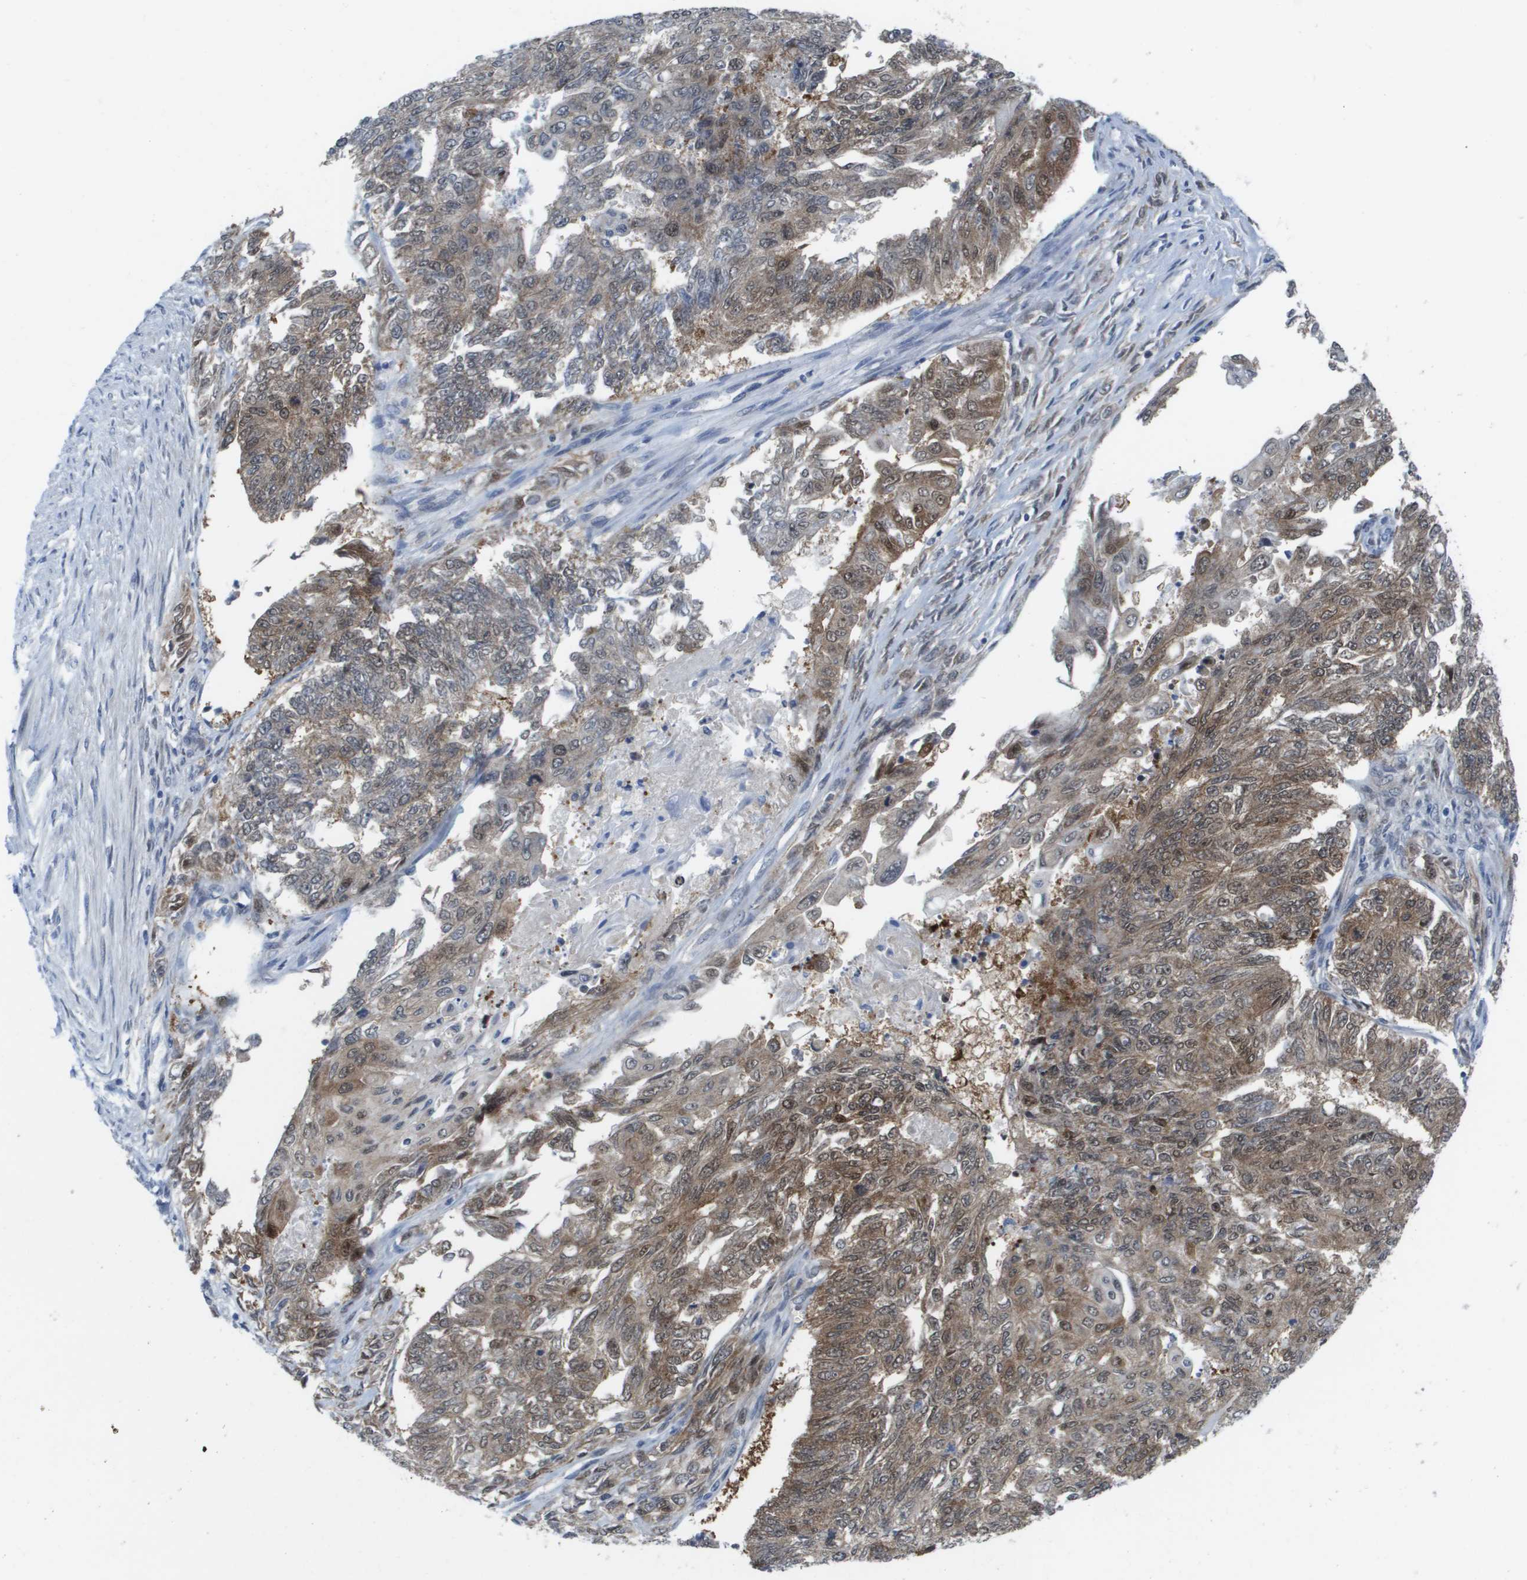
{"staining": {"intensity": "moderate", "quantity": ">75%", "location": "cytoplasmic/membranous,nuclear"}, "tissue": "endometrial cancer", "cell_type": "Tumor cells", "image_type": "cancer", "snomed": [{"axis": "morphology", "description": "Adenocarcinoma, NOS"}, {"axis": "topography", "description": "Endometrium"}], "caption": "Immunohistochemistry (IHC) photomicrograph of endometrial adenocarcinoma stained for a protein (brown), which shows medium levels of moderate cytoplasmic/membranous and nuclear expression in approximately >75% of tumor cells.", "gene": "FKBP4", "patient": {"sex": "female", "age": 32}}